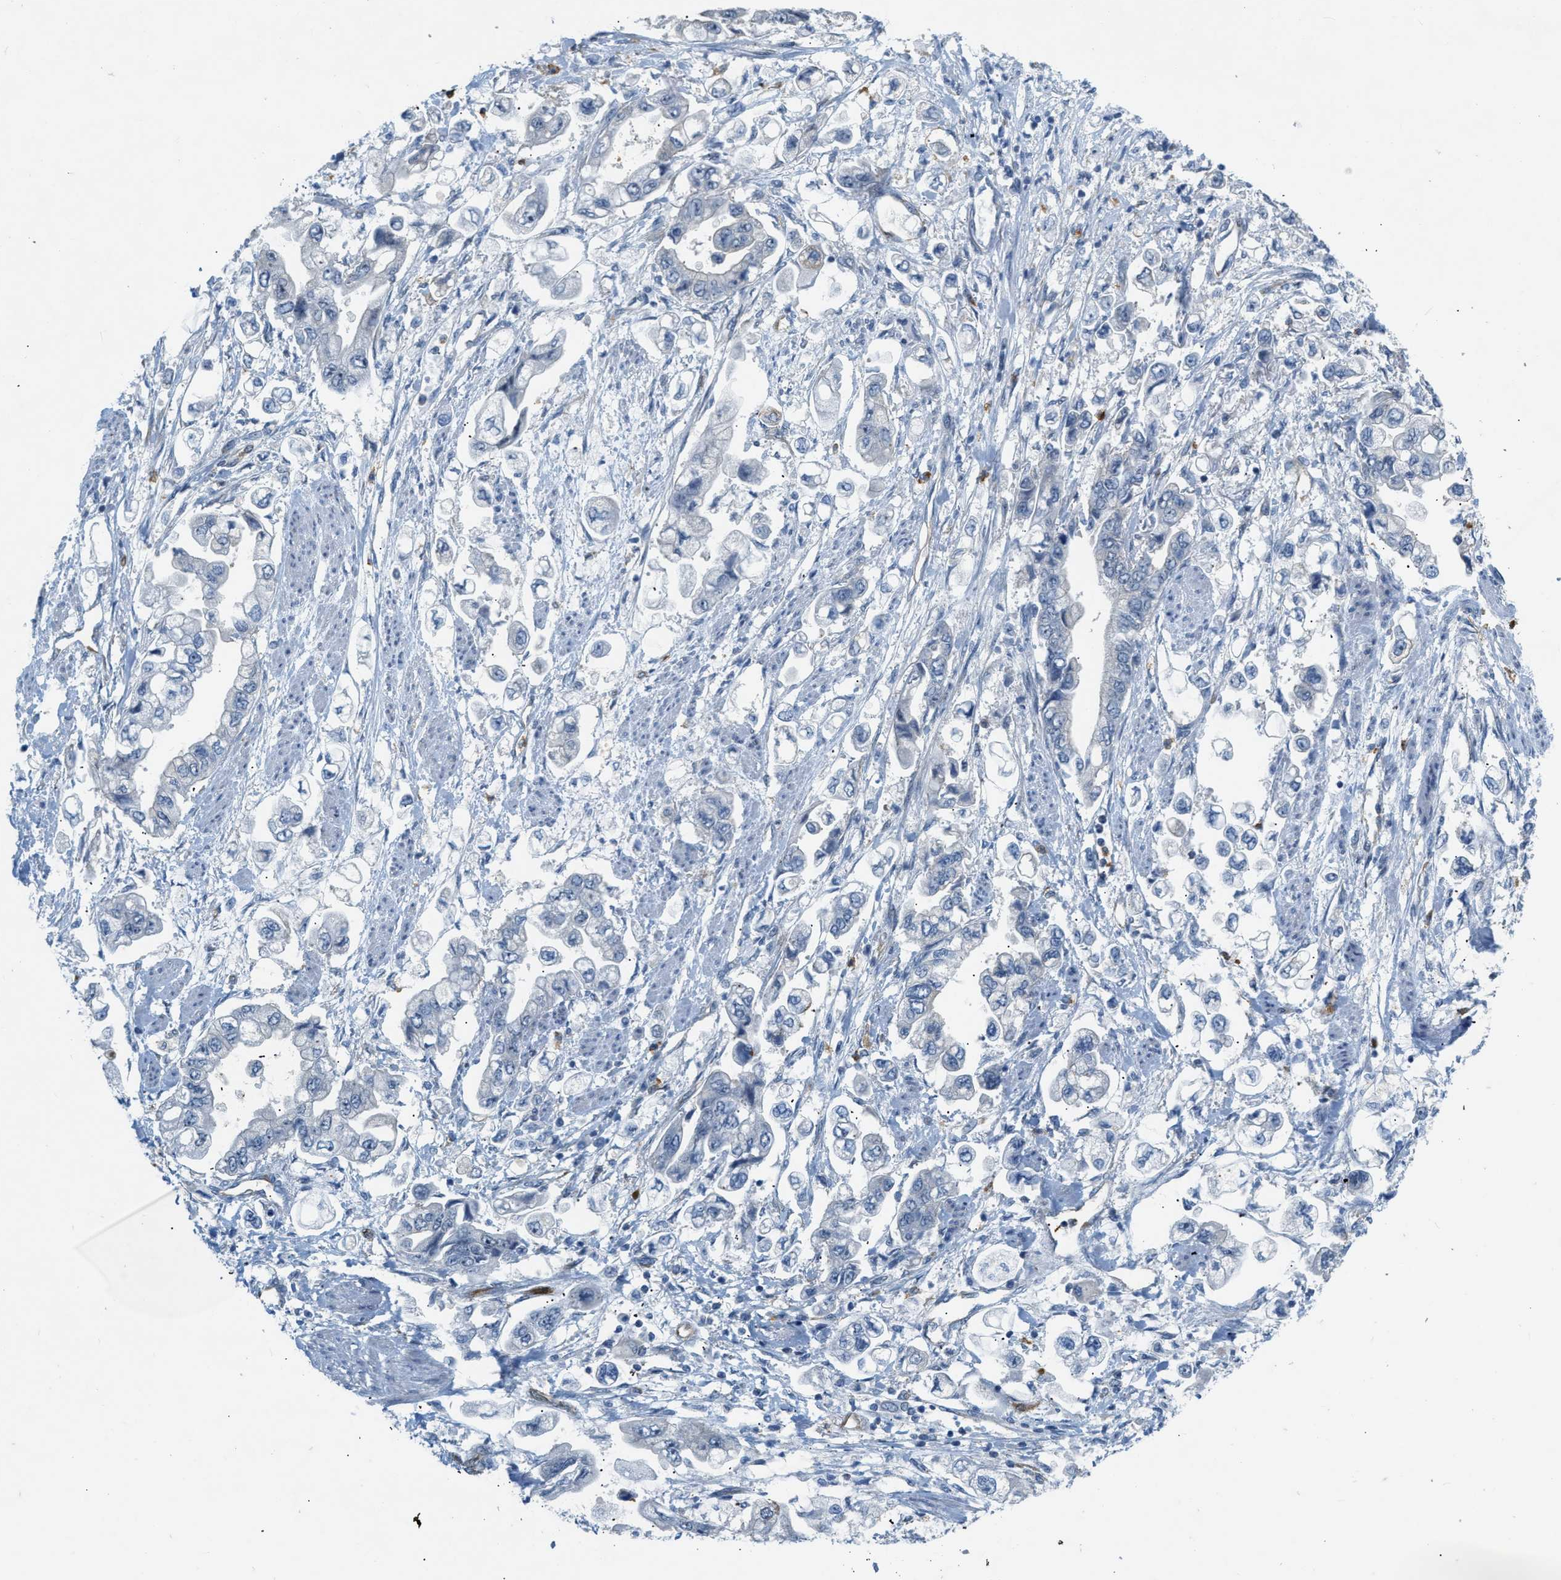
{"staining": {"intensity": "negative", "quantity": "none", "location": "none"}, "tissue": "stomach cancer", "cell_type": "Tumor cells", "image_type": "cancer", "snomed": [{"axis": "morphology", "description": "Normal tissue, NOS"}, {"axis": "morphology", "description": "Adenocarcinoma, NOS"}, {"axis": "topography", "description": "Stomach"}], "caption": "The photomicrograph displays no significant positivity in tumor cells of stomach cancer (adenocarcinoma).", "gene": "ZNF408", "patient": {"sex": "male", "age": 62}}